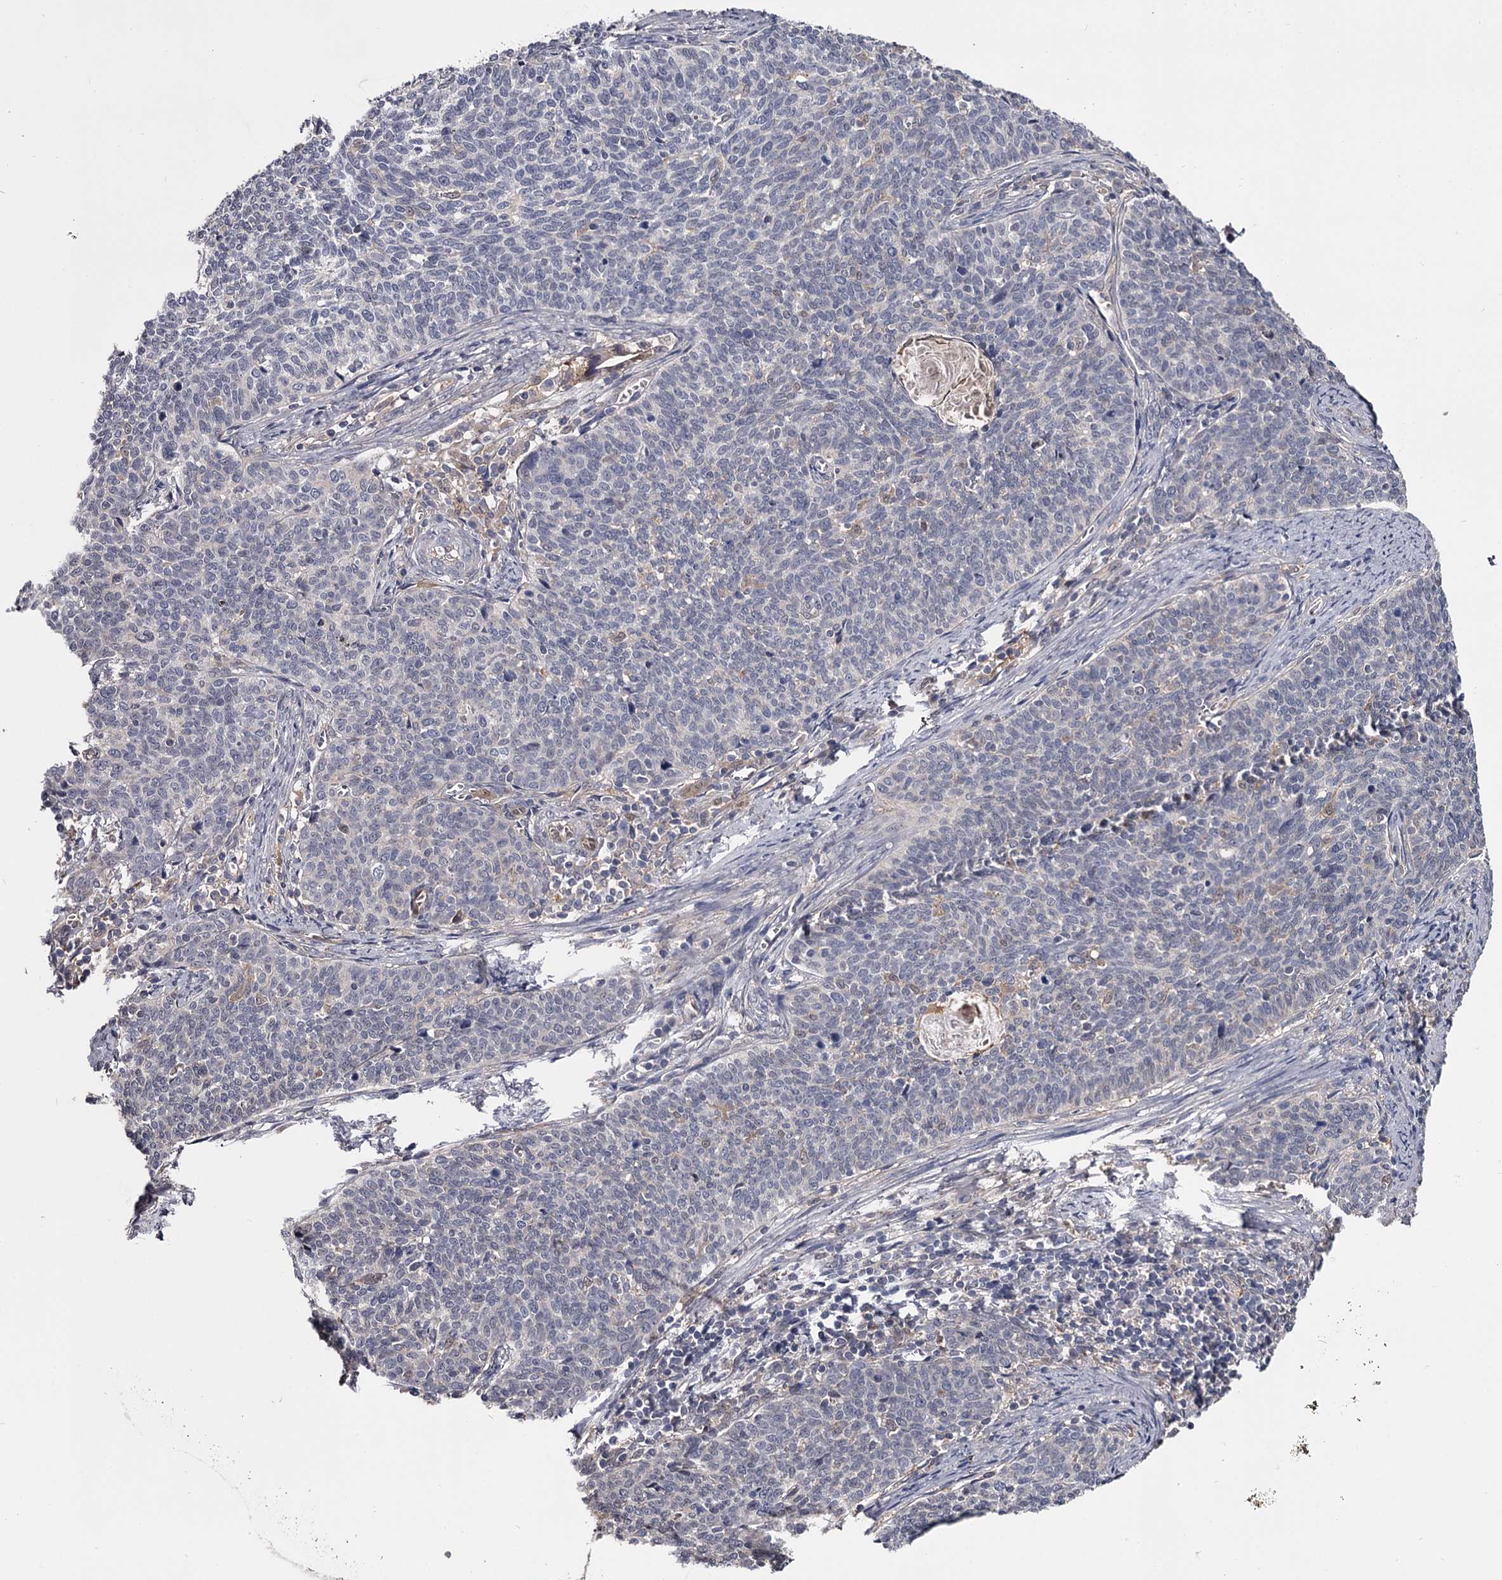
{"staining": {"intensity": "negative", "quantity": "none", "location": "none"}, "tissue": "cervical cancer", "cell_type": "Tumor cells", "image_type": "cancer", "snomed": [{"axis": "morphology", "description": "Squamous cell carcinoma, NOS"}, {"axis": "topography", "description": "Cervix"}], "caption": "Cervical cancer stained for a protein using IHC reveals no positivity tumor cells.", "gene": "GSTO1", "patient": {"sex": "female", "age": 39}}